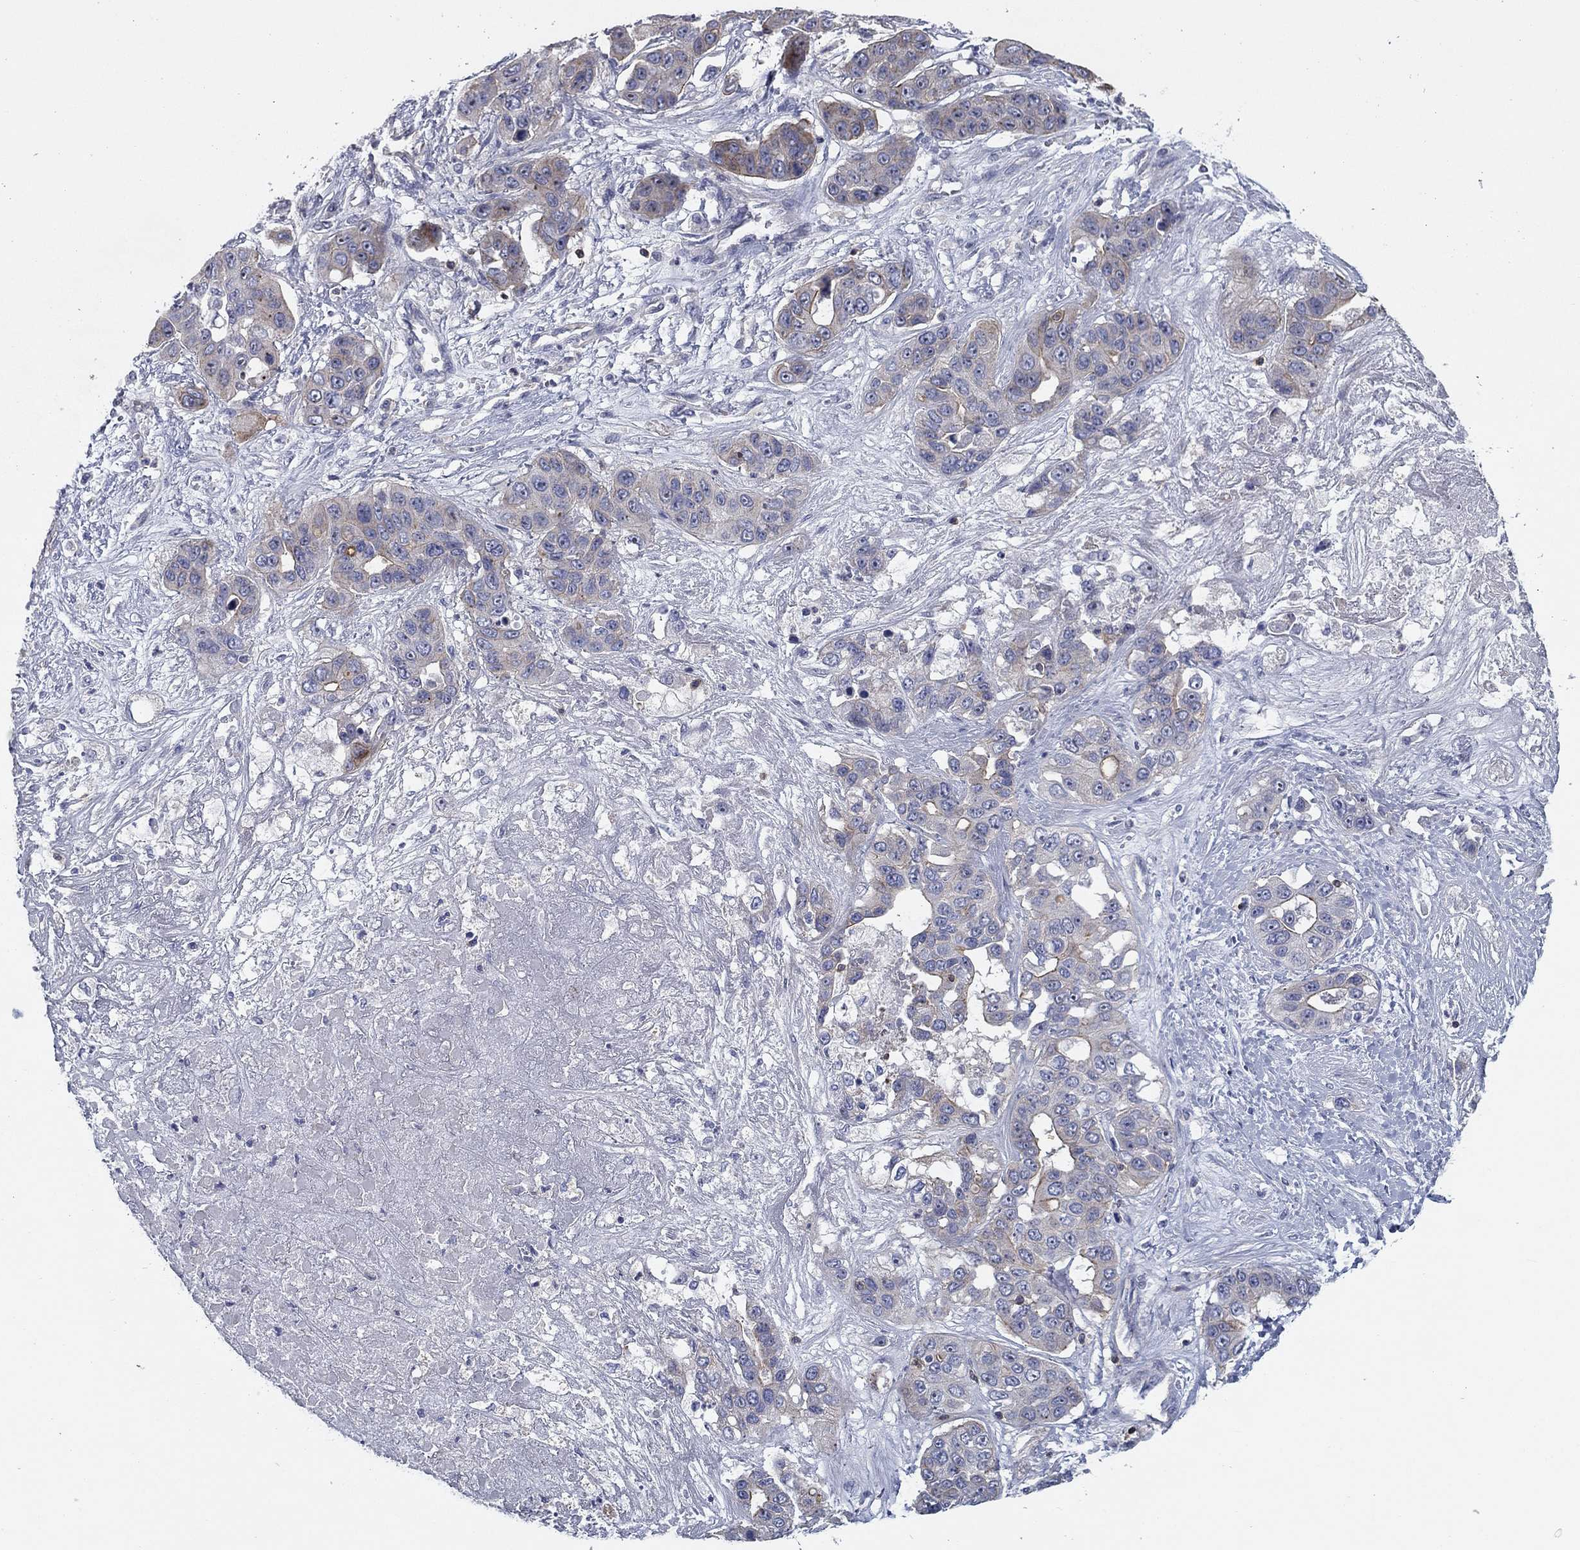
{"staining": {"intensity": "moderate", "quantity": "<25%", "location": "cytoplasmic/membranous"}, "tissue": "liver cancer", "cell_type": "Tumor cells", "image_type": "cancer", "snomed": [{"axis": "morphology", "description": "Cholangiocarcinoma"}, {"axis": "topography", "description": "Liver"}], "caption": "Immunohistochemical staining of liver cancer reveals low levels of moderate cytoplasmic/membranous staining in approximately <25% of tumor cells. Ihc stains the protein in brown and the nuclei are stained blue.", "gene": "SIT1", "patient": {"sex": "female", "age": 52}}